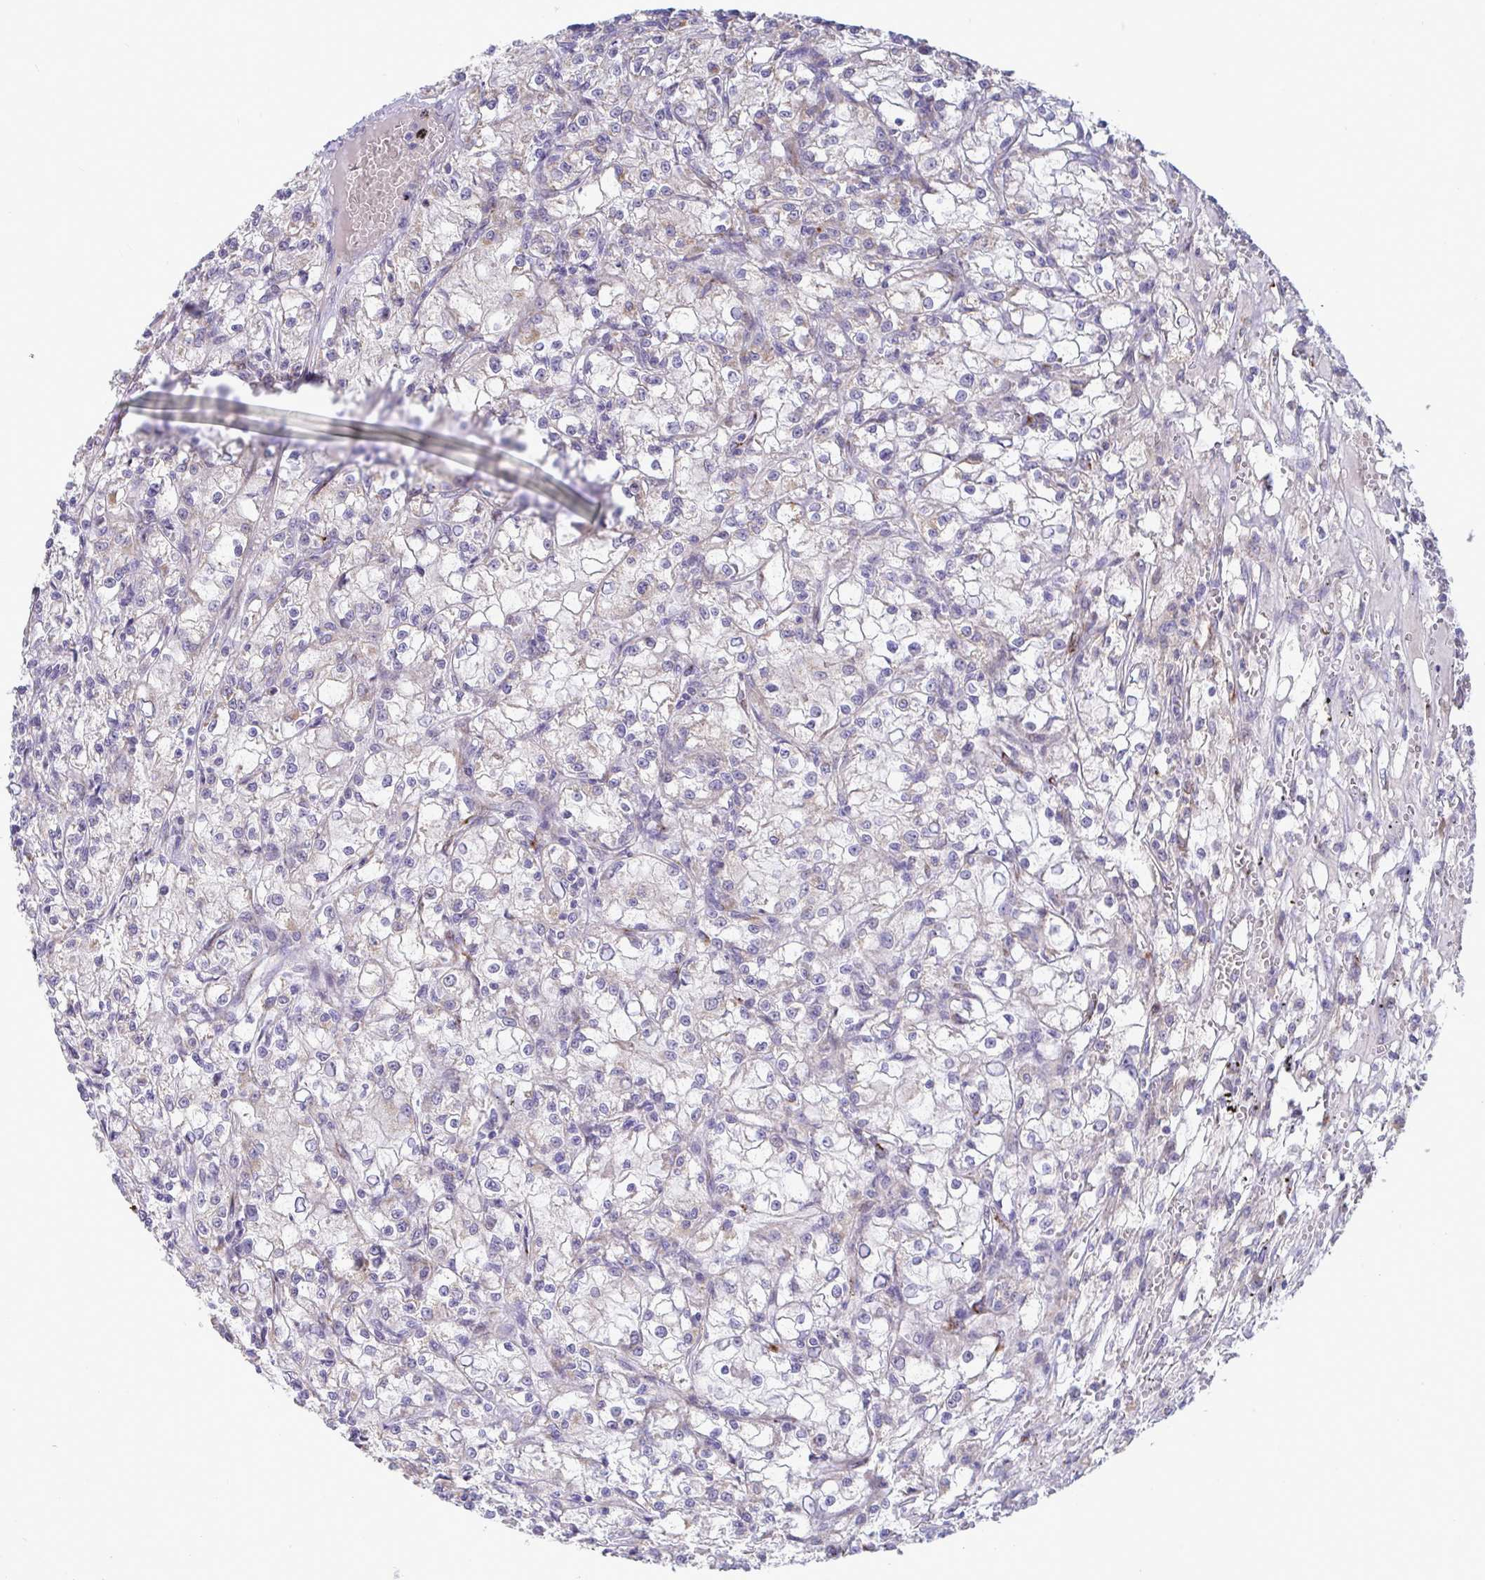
{"staining": {"intensity": "negative", "quantity": "none", "location": "none"}, "tissue": "renal cancer", "cell_type": "Tumor cells", "image_type": "cancer", "snomed": [{"axis": "morphology", "description": "Adenocarcinoma, NOS"}, {"axis": "topography", "description": "Kidney"}], "caption": "Human renal cancer stained for a protein using IHC demonstrates no staining in tumor cells.", "gene": "IL37", "patient": {"sex": "female", "age": 59}}